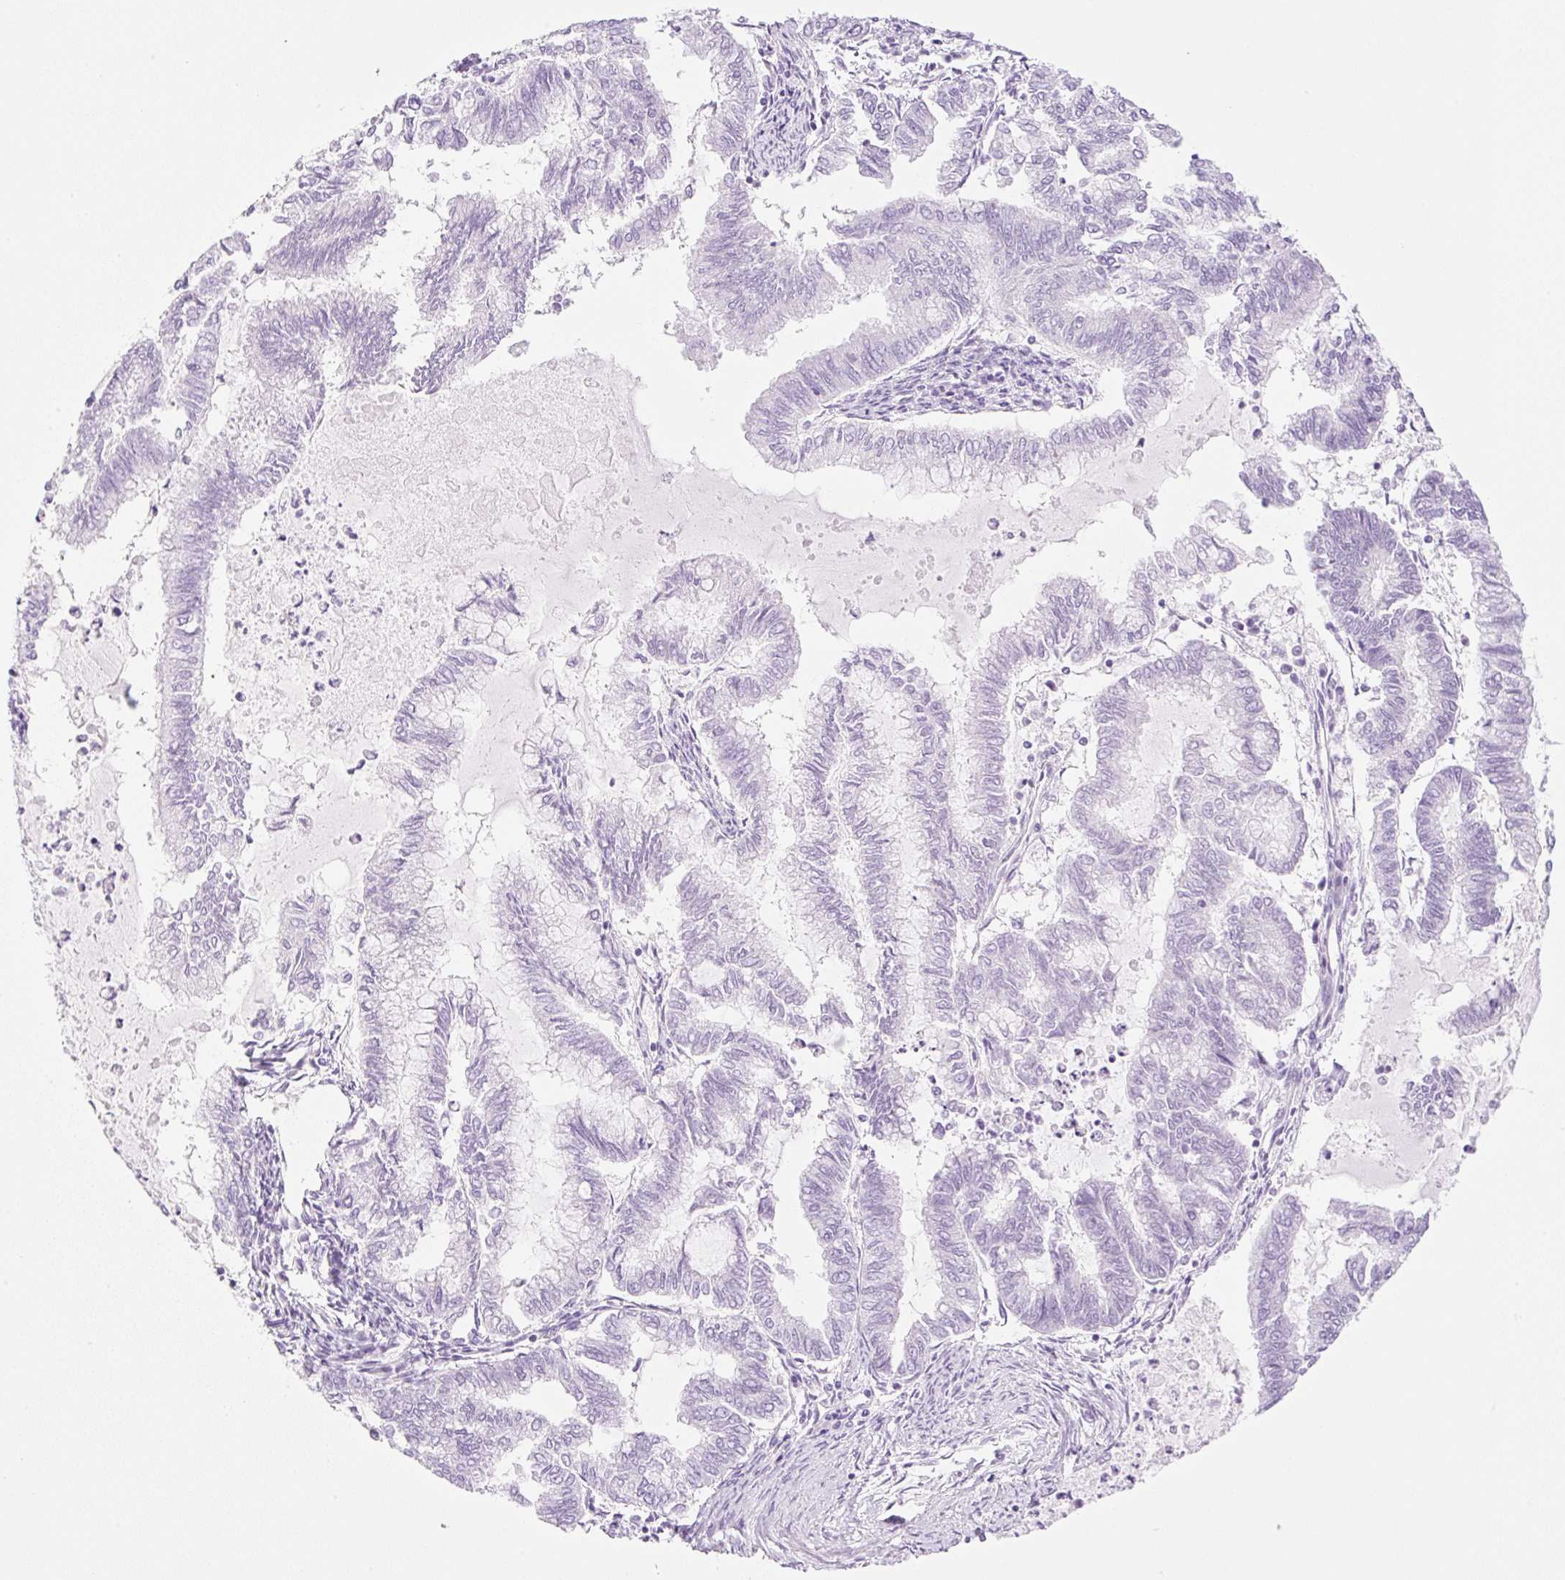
{"staining": {"intensity": "negative", "quantity": "none", "location": "none"}, "tissue": "endometrial cancer", "cell_type": "Tumor cells", "image_type": "cancer", "snomed": [{"axis": "morphology", "description": "Adenocarcinoma, NOS"}, {"axis": "topography", "description": "Endometrium"}], "caption": "The micrograph displays no staining of tumor cells in endometrial adenocarcinoma.", "gene": "SPRR4", "patient": {"sex": "female", "age": 79}}